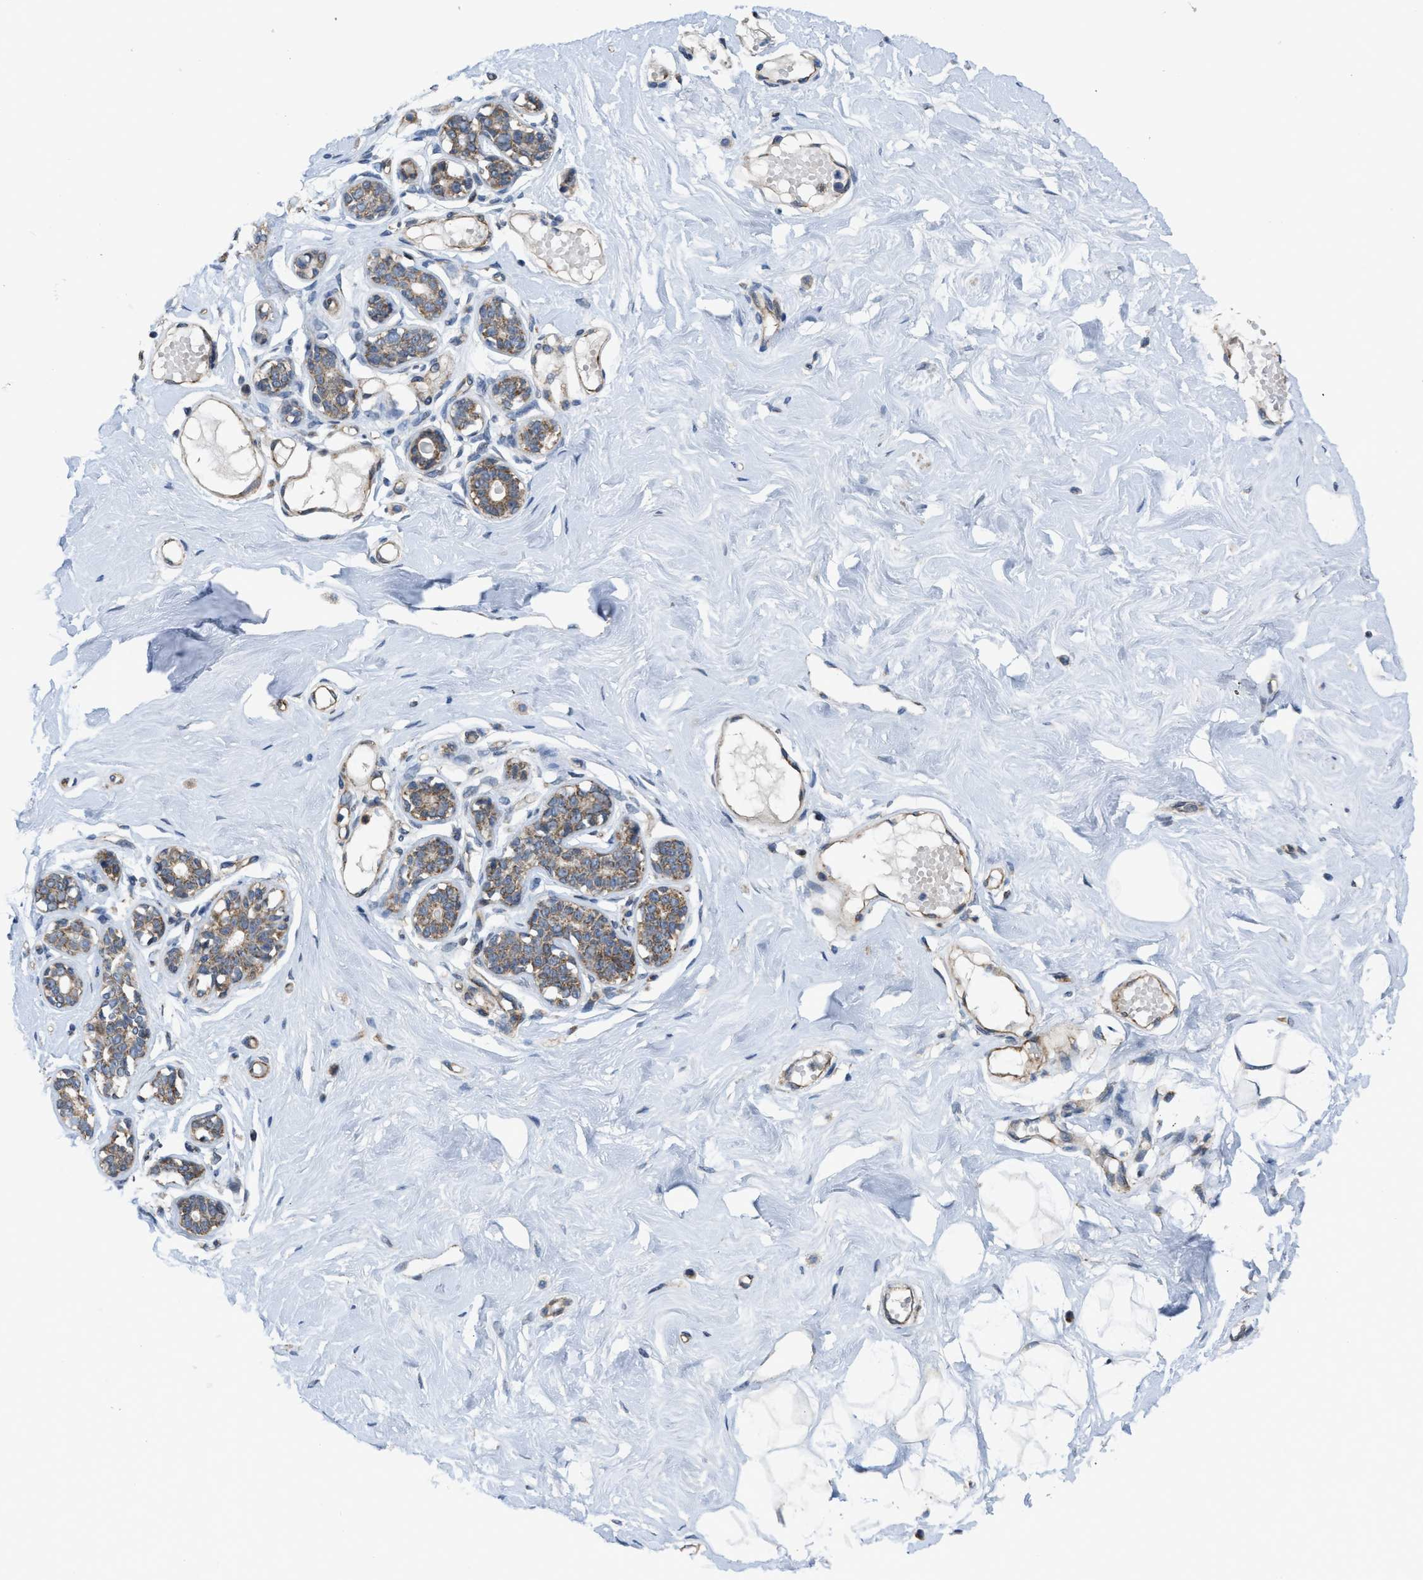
{"staining": {"intensity": "negative", "quantity": "none", "location": "none"}, "tissue": "breast", "cell_type": "Adipocytes", "image_type": "normal", "snomed": [{"axis": "morphology", "description": "Normal tissue, NOS"}, {"axis": "topography", "description": "Breast"}], "caption": "The immunohistochemistry (IHC) micrograph has no significant staining in adipocytes of breast. Brightfield microscopy of immunohistochemistry stained with DAB (3,3'-diaminobenzidine) (brown) and hematoxylin (blue), captured at high magnification.", "gene": "EOGT", "patient": {"sex": "female", "age": 23}}